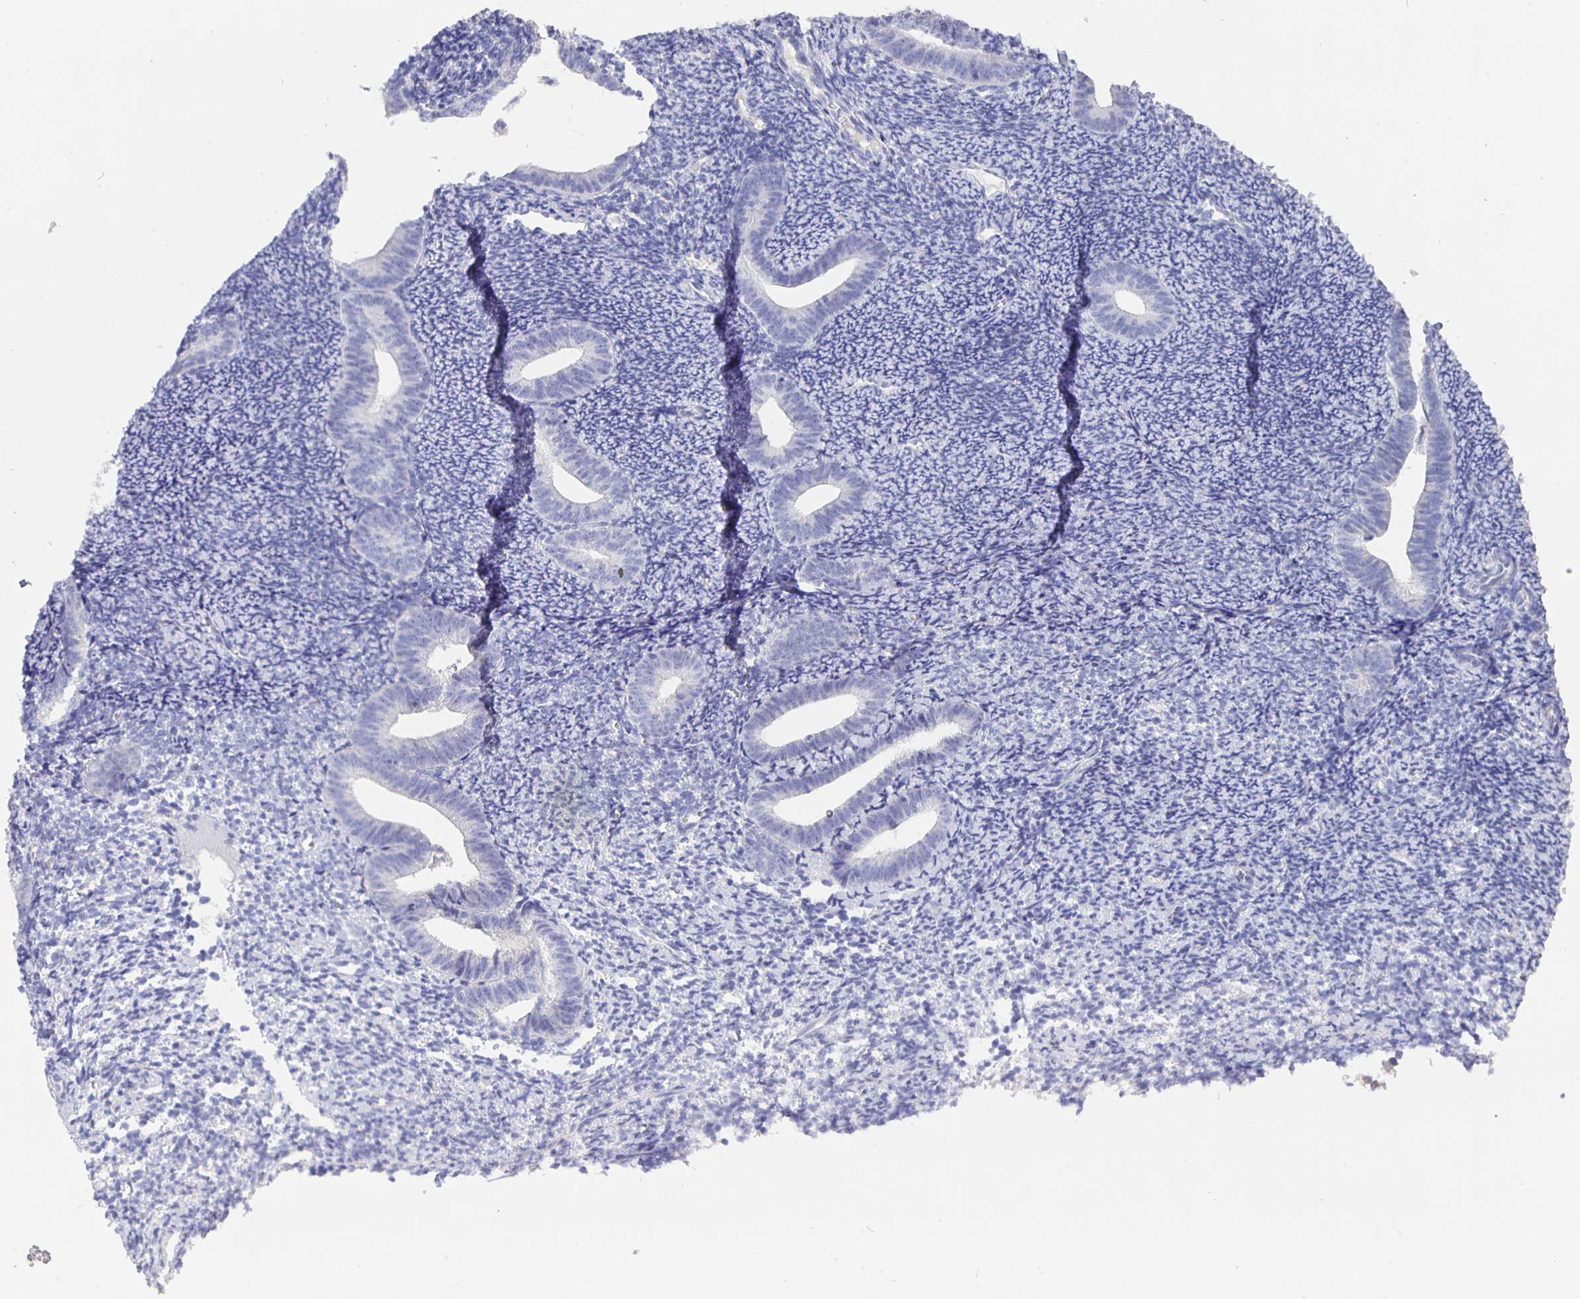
{"staining": {"intensity": "negative", "quantity": "none", "location": "none"}, "tissue": "endometrium", "cell_type": "Cells in endometrial stroma", "image_type": "normal", "snomed": [{"axis": "morphology", "description": "Normal tissue, NOS"}, {"axis": "topography", "description": "Endometrium"}], "caption": "Endometrium stained for a protein using immunohistochemistry demonstrates no expression cells in endometrial stroma.", "gene": "CFAP74", "patient": {"sex": "female", "age": 39}}